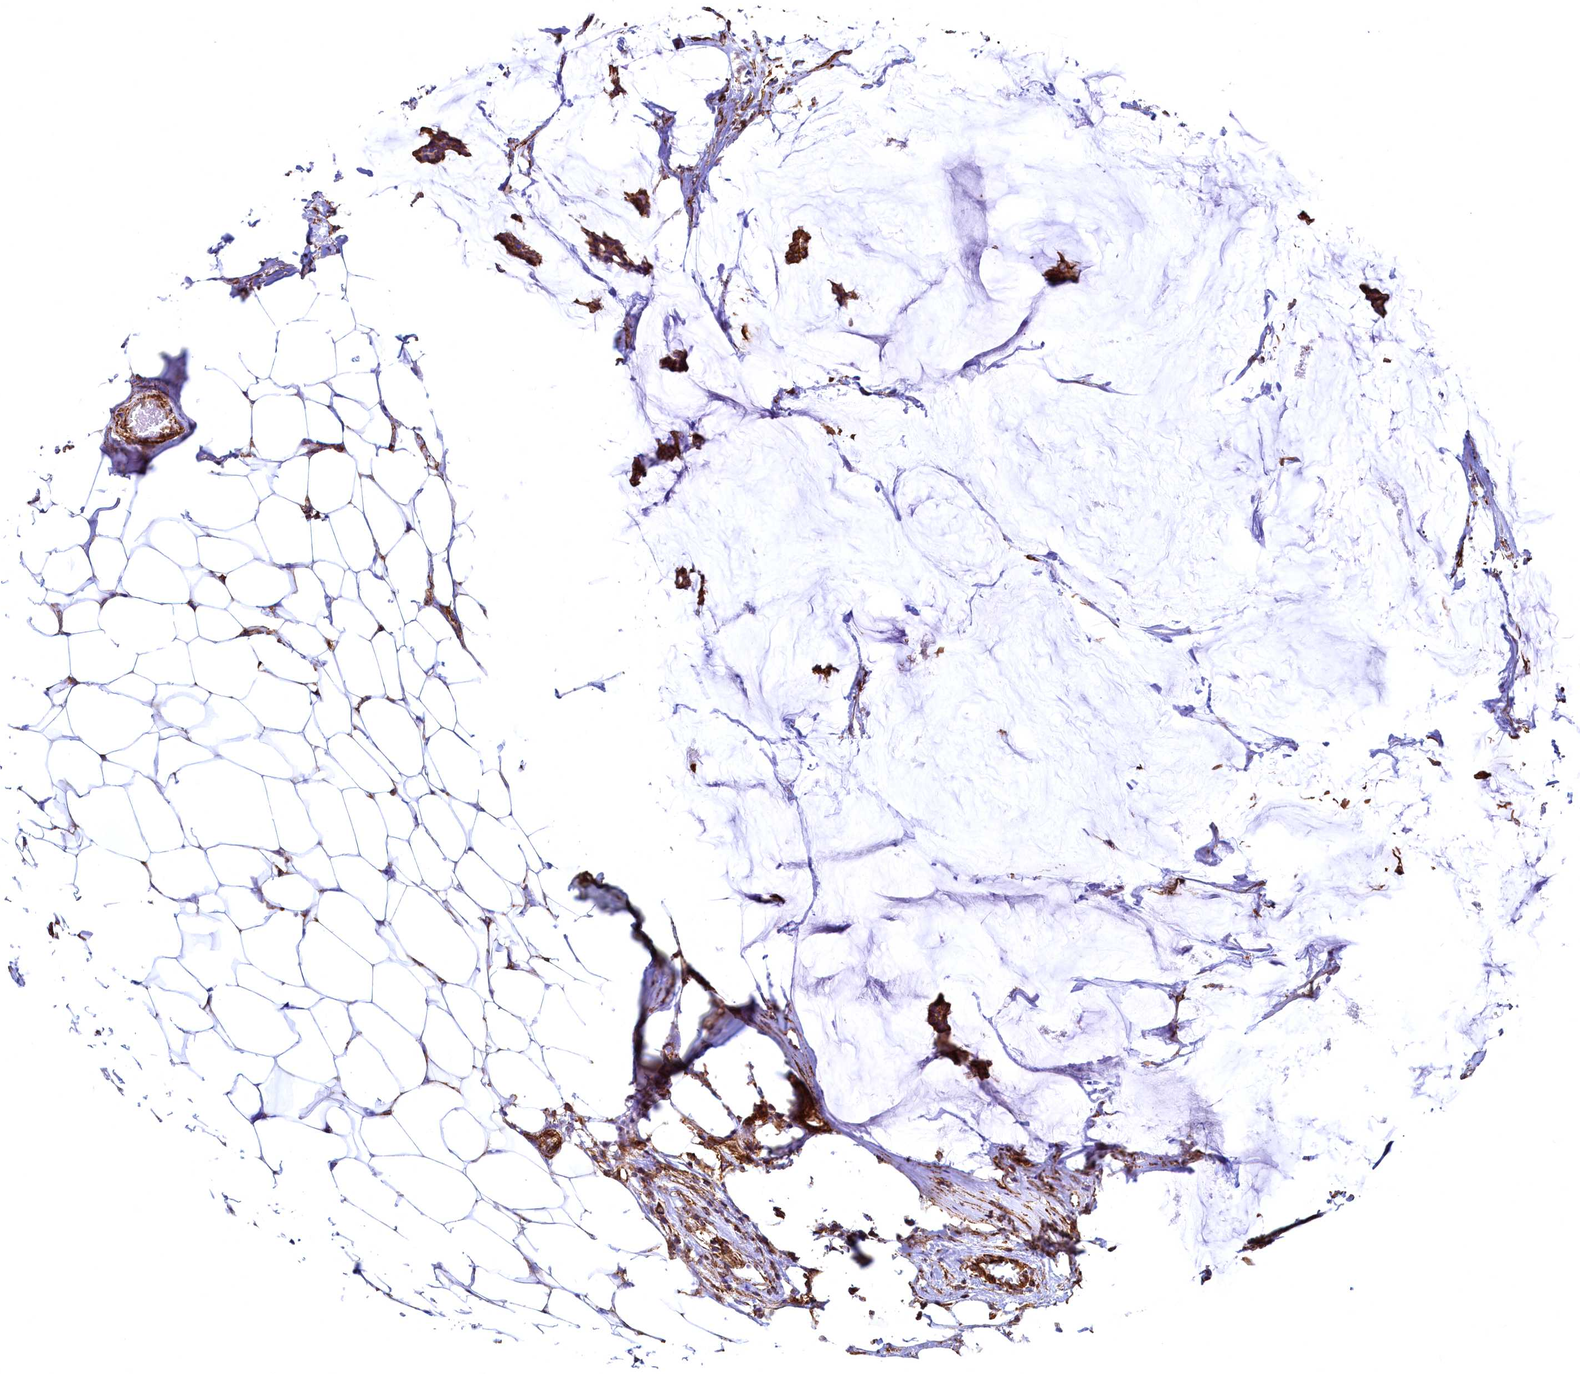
{"staining": {"intensity": "strong", "quantity": ">75%", "location": "cytoplasmic/membranous"}, "tissue": "breast cancer", "cell_type": "Tumor cells", "image_type": "cancer", "snomed": [{"axis": "morphology", "description": "Duct carcinoma"}, {"axis": "topography", "description": "Breast"}], "caption": "Tumor cells exhibit high levels of strong cytoplasmic/membranous expression in approximately >75% of cells in human intraductal carcinoma (breast). (brown staining indicates protein expression, while blue staining denotes nuclei).", "gene": "THBS1", "patient": {"sex": "female", "age": 93}}